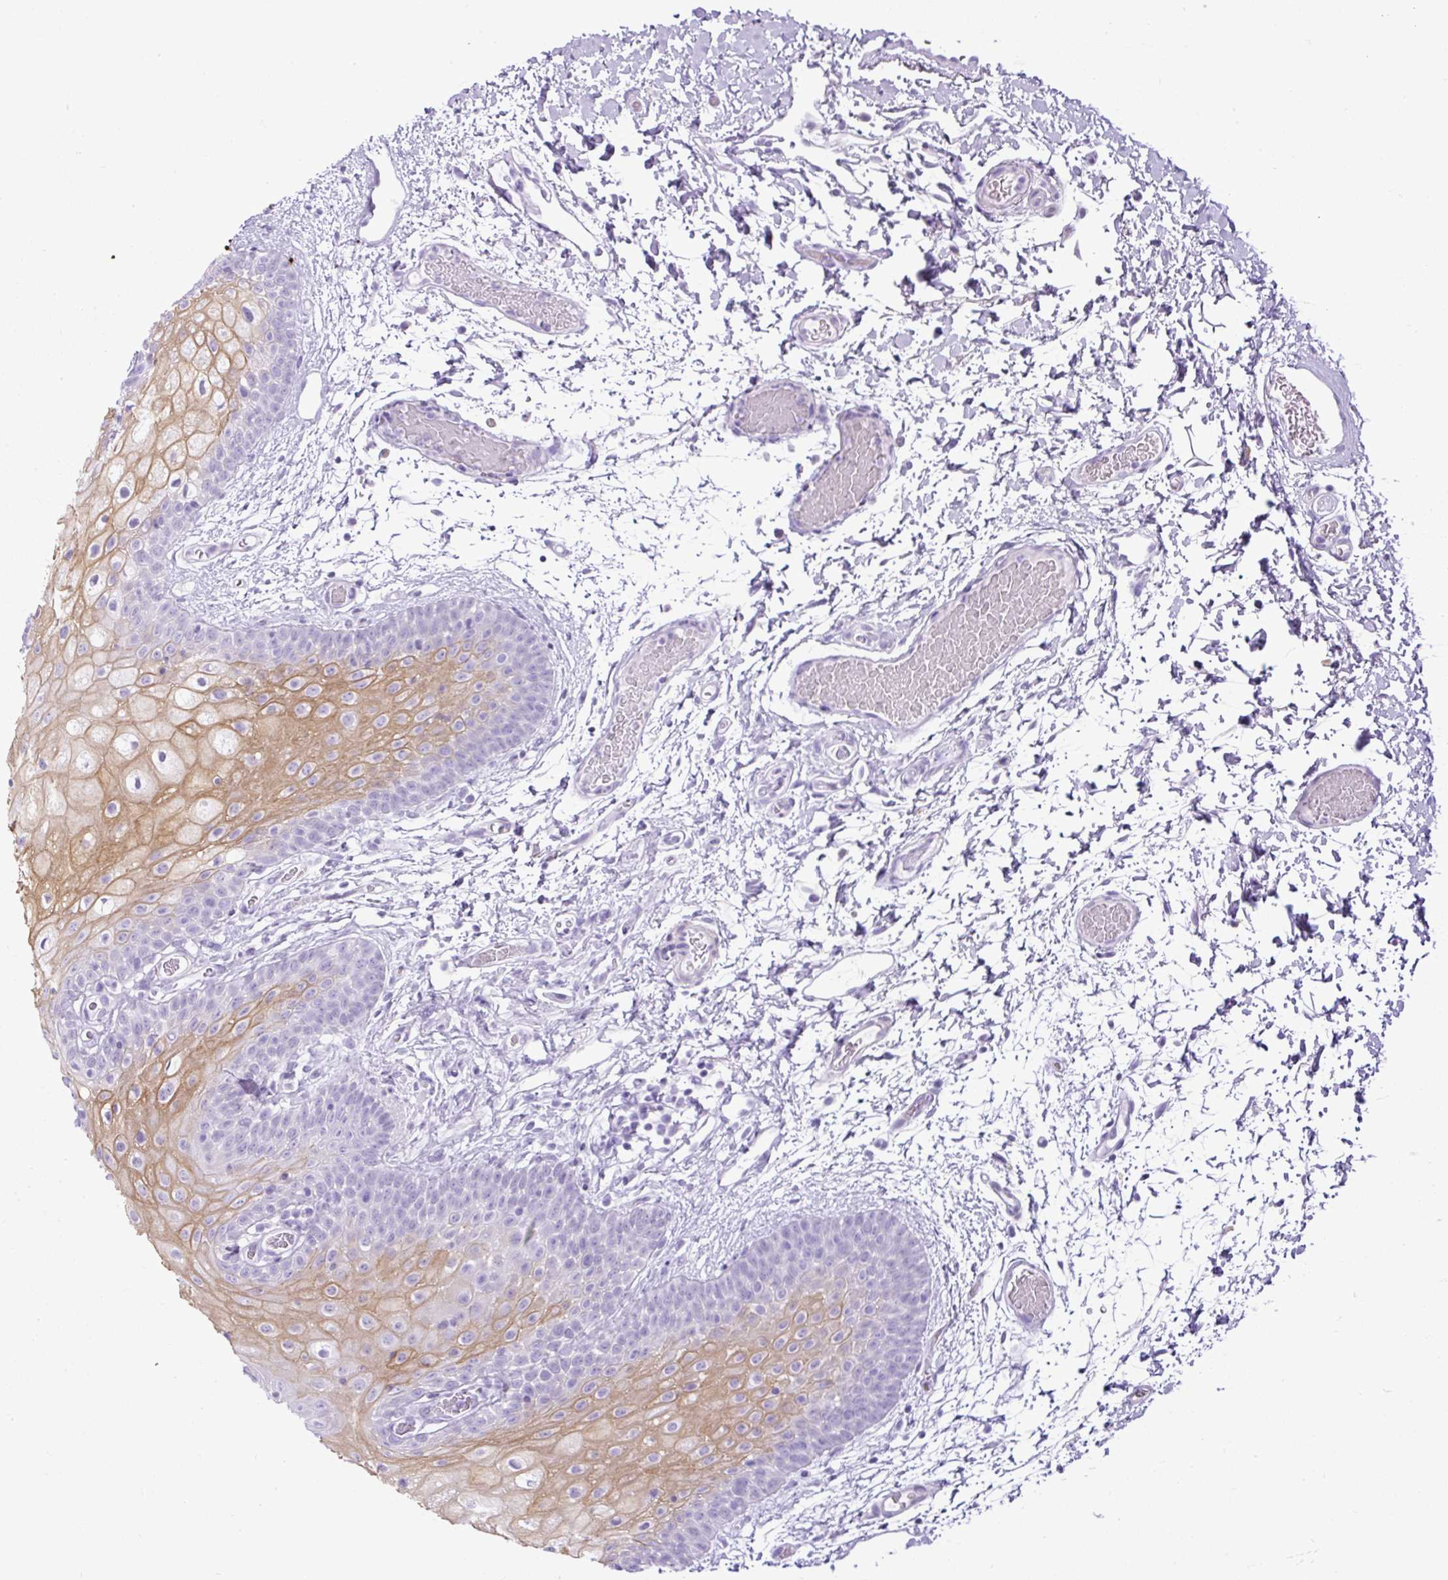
{"staining": {"intensity": "moderate", "quantity": "25%-75%", "location": "cytoplasmic/membranous,nuclear"}, "tissue": "oral mucosa", "cell_type": "Squamous epithelial cells", "image_type": "normal", "snomed": [{"axis": "morphology", "description": "Normal tissue, NOS"}, {"axis": "morphology", "description": "Squamous cell carcinoma, NOS"}, {"axis": "topography", "description": "Oral tissue"}, {"axis": "topography", "description": "Tounge, NOS"}, {"axis": "topography", "description": "Head-Neck"}], "caption": "Immunohistochemistry (IHC) histopathology image of unremarkable human oral mucosa stained for a protein (brown), which displays medium levels of moderate cytoplasmic/membranous,nuclear expression in about 25%-75% of squamous epithelial cells.", "gene": "UPP1", "patient": {"sex": "male", "age": 76}}